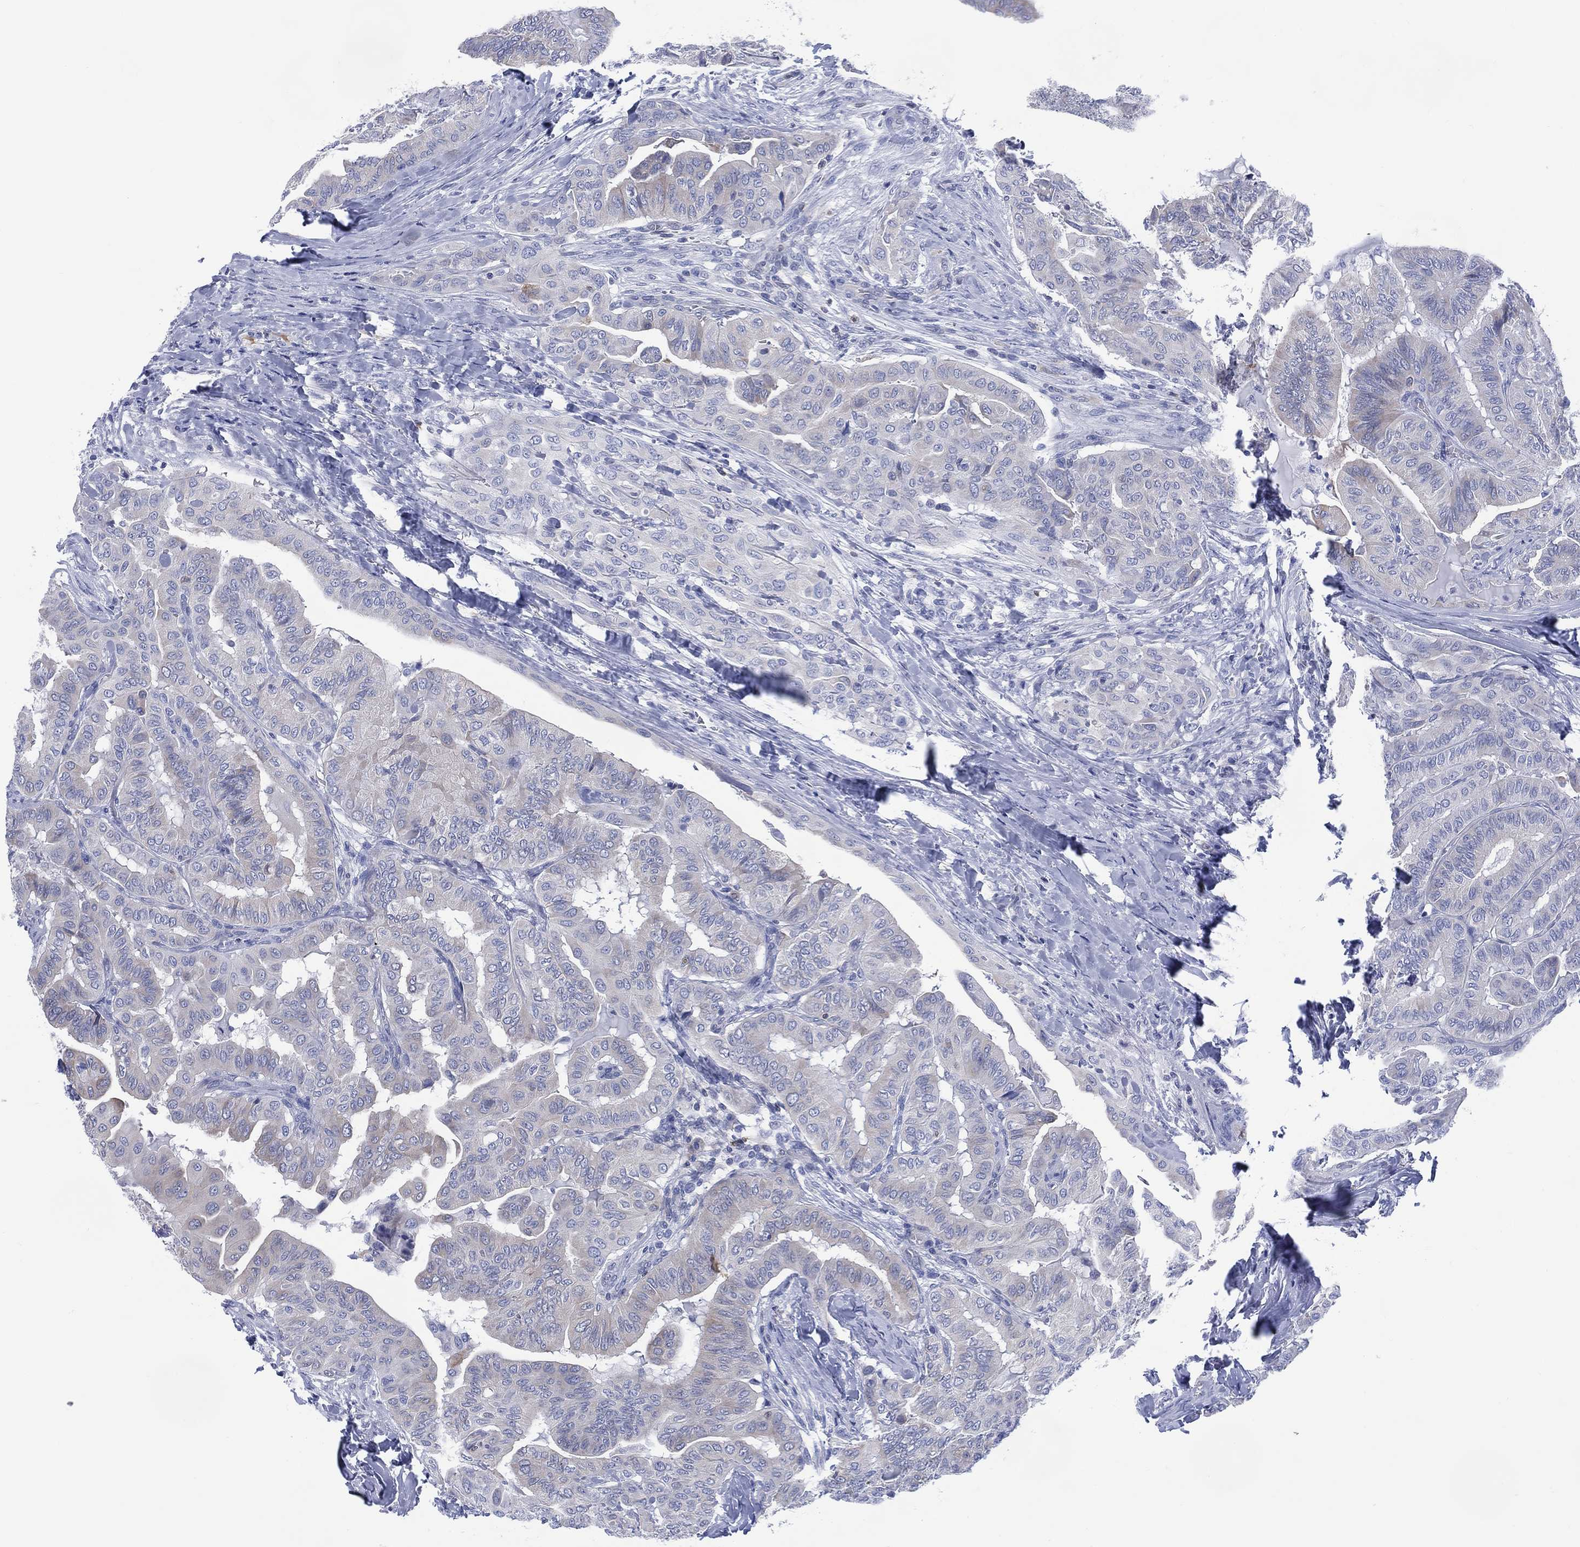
{"staining": {"intensity": "weak", "quantity": "<25%", "location": "cytoplasmic/membranous"}, "tissue": "thyroid cancer", "cell_type": "Tumor cells", "image_type": "cancer", "snomed": [{"axis": "morphology", "description": "Papillary adenocarcinoma, NOS"}, {"axis": "topography", "description": "Thyroid gland"}], "caption": "Immunohistochemistry image of thyroid cancer (papillary adenocarcinoma) stained for a protein (brown), which reveals no staining in tumor cells. (IHC, brightfield microscopy, high magnification).", "gene": "DDI1", "patient": {"sex": "female", "age": 68}}